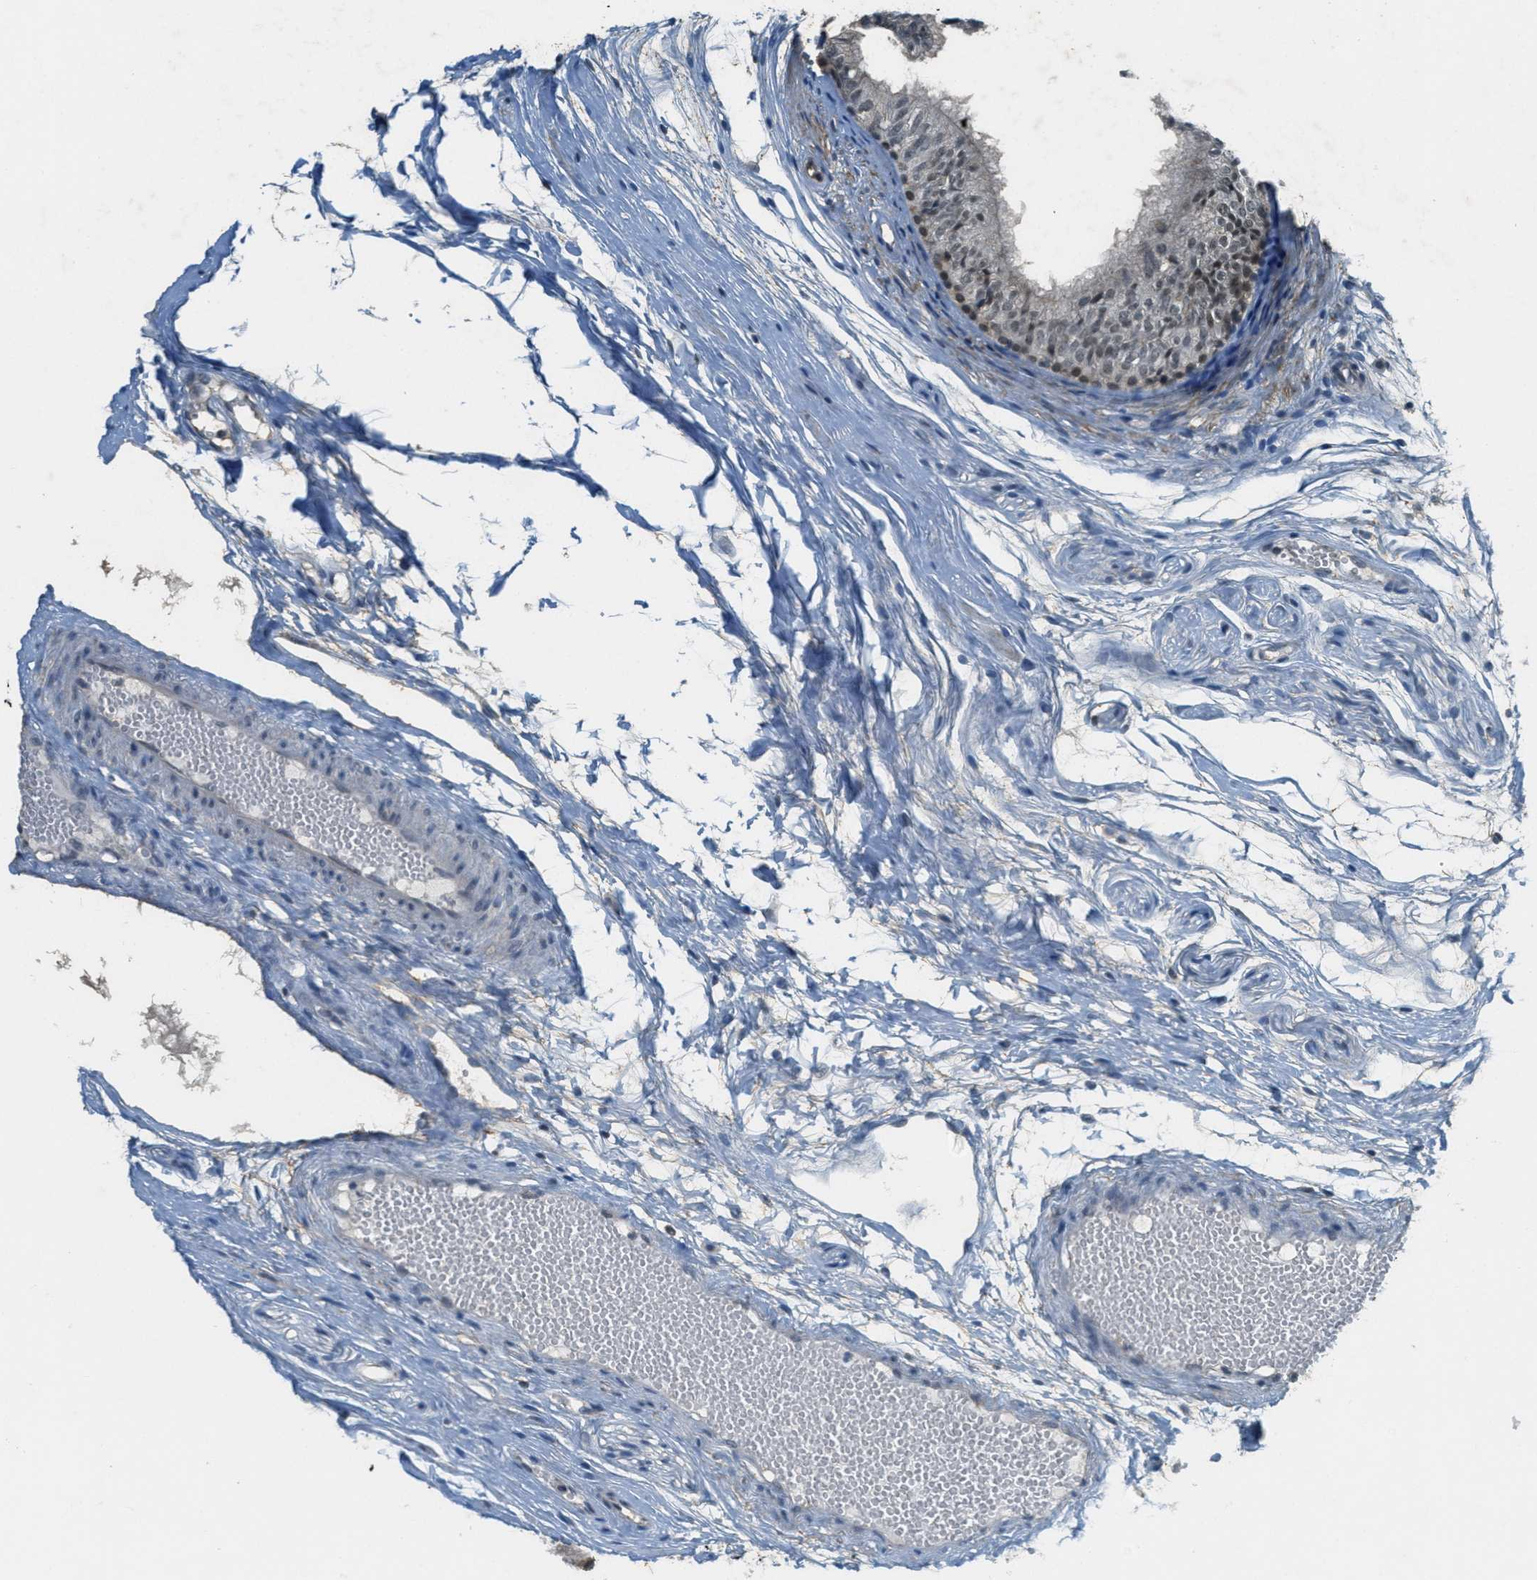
{"staining": {"intensity": "weak", "quantity": ">75%", "location": "cytoplasmic/membranous"}, "tissue": "epididymis", "cell_type": "Glandular cells", "image_type": "normal", "snomed": [{"axis": "morphology", "description": "Normal tissue, NOS"}, {"axis": "morphology", "description": "Atrophy, NOS"}, {"axis": "topography", "description": "Testis"}, {"axis": "topography", "description": "Epididymis"}], "caption": "The image reveals immunohistochemical staining of normal epididymis. There is weak cytoplasmic/membranous positivity is seen in approximately >75% of glandular cells.", "gene": "TCF20", "patient": {"sex": "male", "age": 18}}